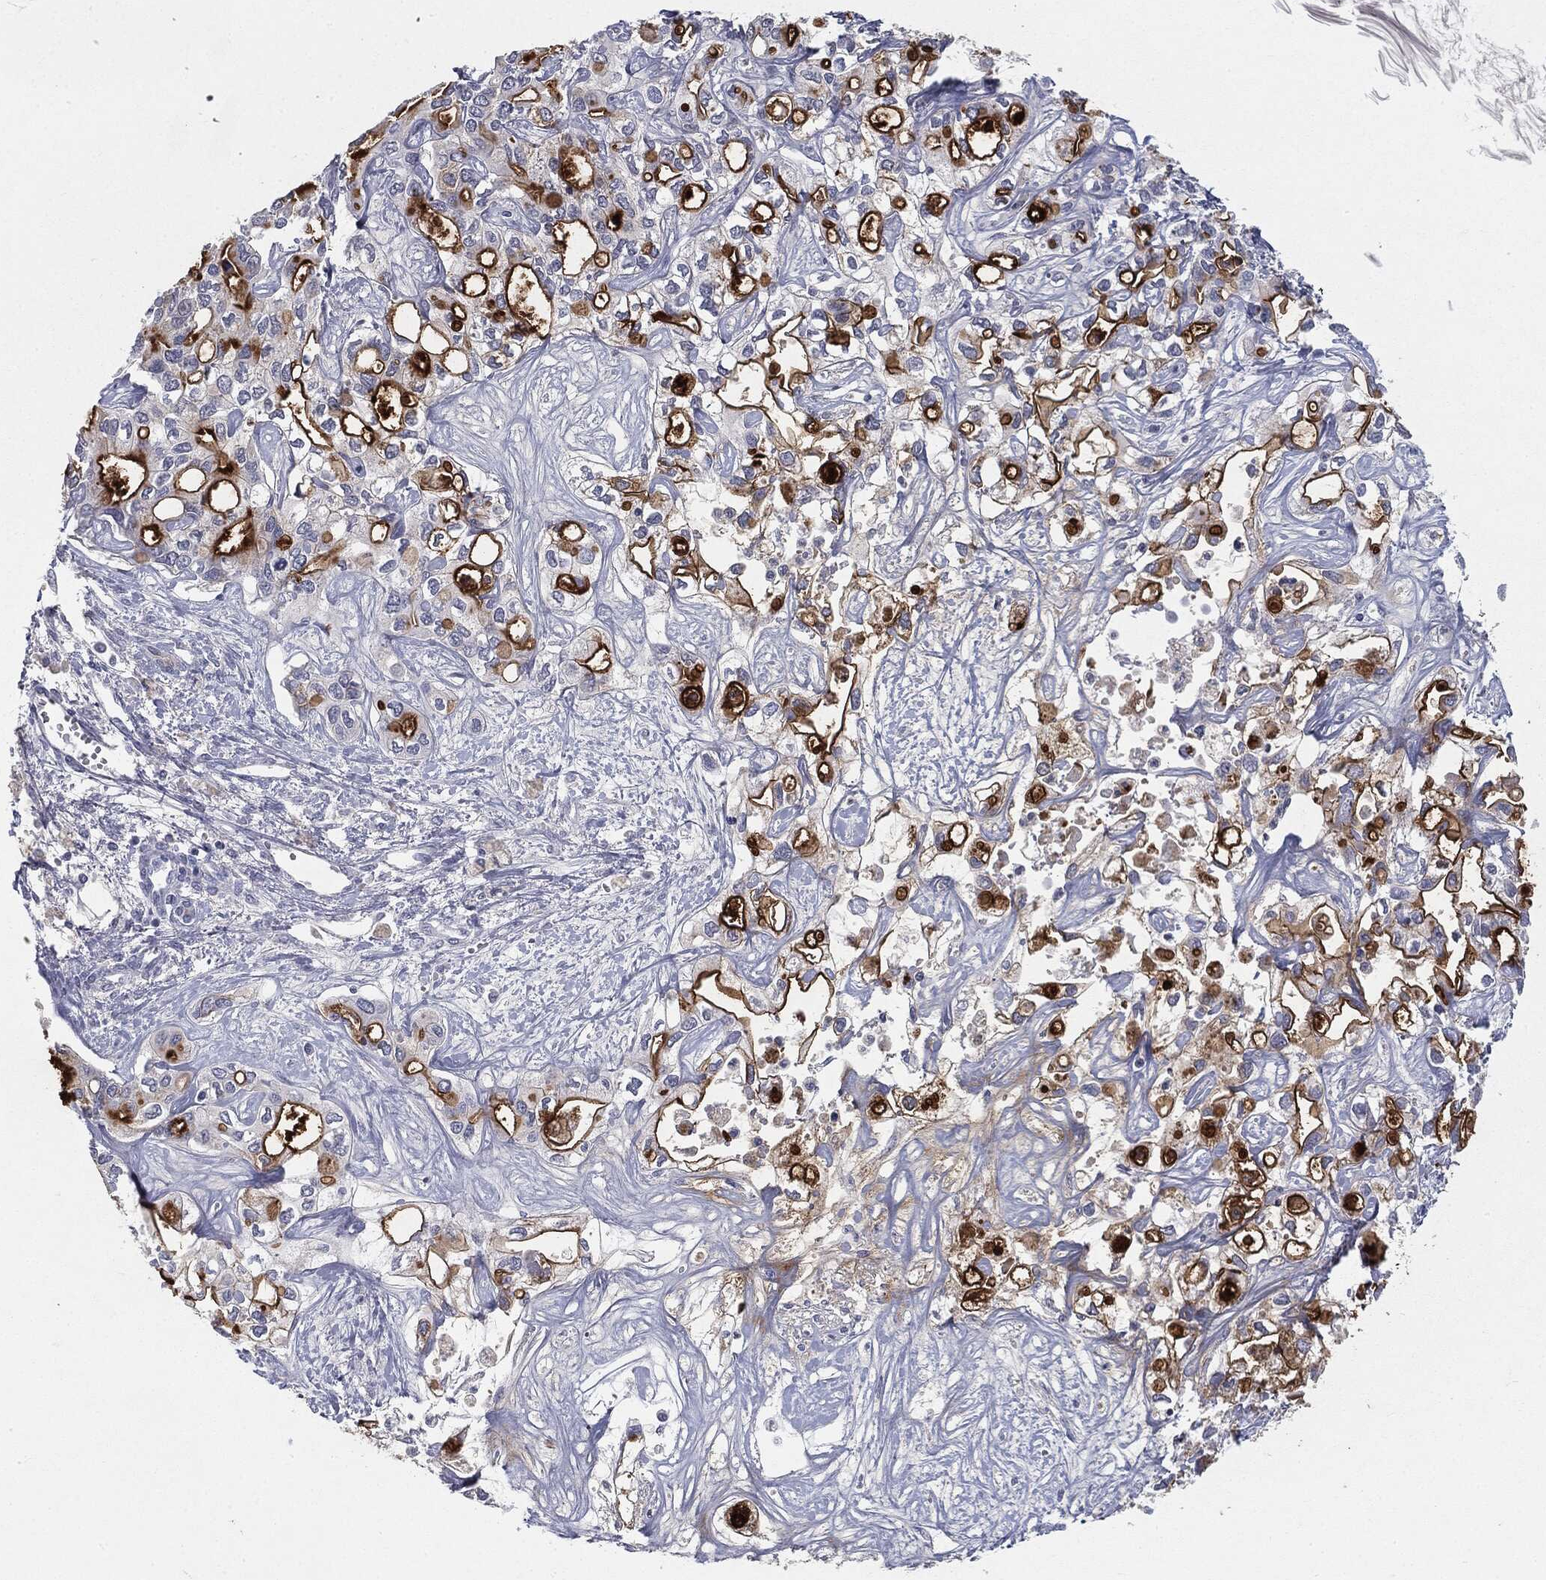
{"staining": {"intensity": "strong", "quantity": "25%-75%", "location": "cytoplasmic/membranous"}, "tissue": "liver cancer", "cell_type": "Tumor cells", "image_type": "cancer", "snomed": [{"axis": "morphology", "description": "Cholangiocarcinoma"}, {"axis": "topography", "description": "Liver"}], "caption": "A high-resolution photomicrograph shows immunohistochemistry staining of cholangiocarcinoma (liver), which shows strong cytoplasmic/membranous staining in approximately 25%-75% of tumor cells. (IHC, brightfield microscopy, high magnification).", "gene": "MUC1", "patient": {"sex": "female", "age": 64}}